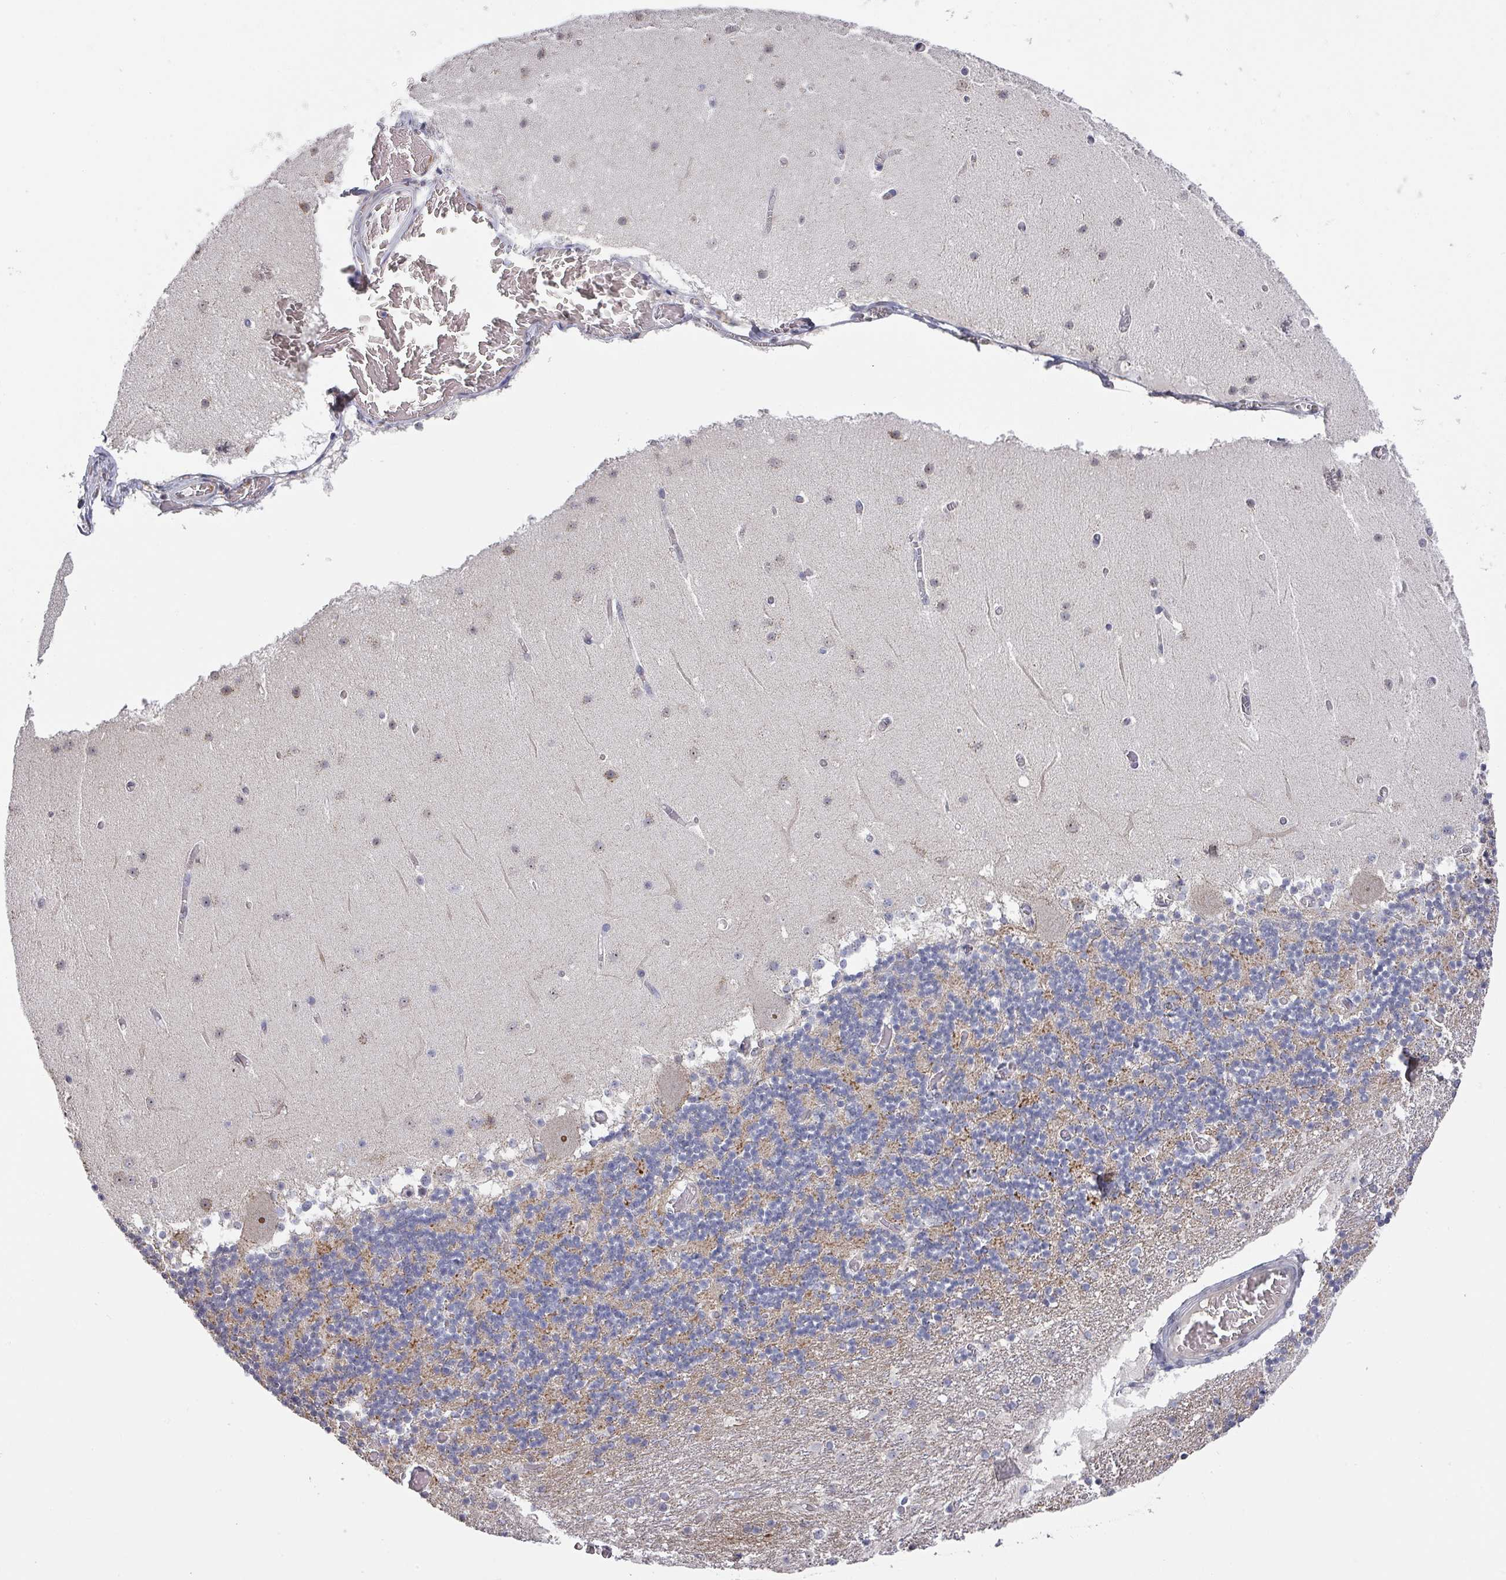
{"staining": {"intensity": "negative", "quantity": "none", "location": "none"}, "tissue": "cerebellum", "cell_type": "Cells in granular layer", "image_type": "normal", "snomed": [{"axis": "morphology", "description": "Normal tissue, NOS"}, {"axis": "topography", "description": "Cerebellum"}], "caption": "Cerebellum was stained to show a protein in brown. There is no significant expression in cells in granular layer. (DAB (3,3'-diaminobenzidine) immunohistochemistry with hematoxylin counter stain).", "gene": "ZNF654", "patient": {"sex": "female", "age": 28}}